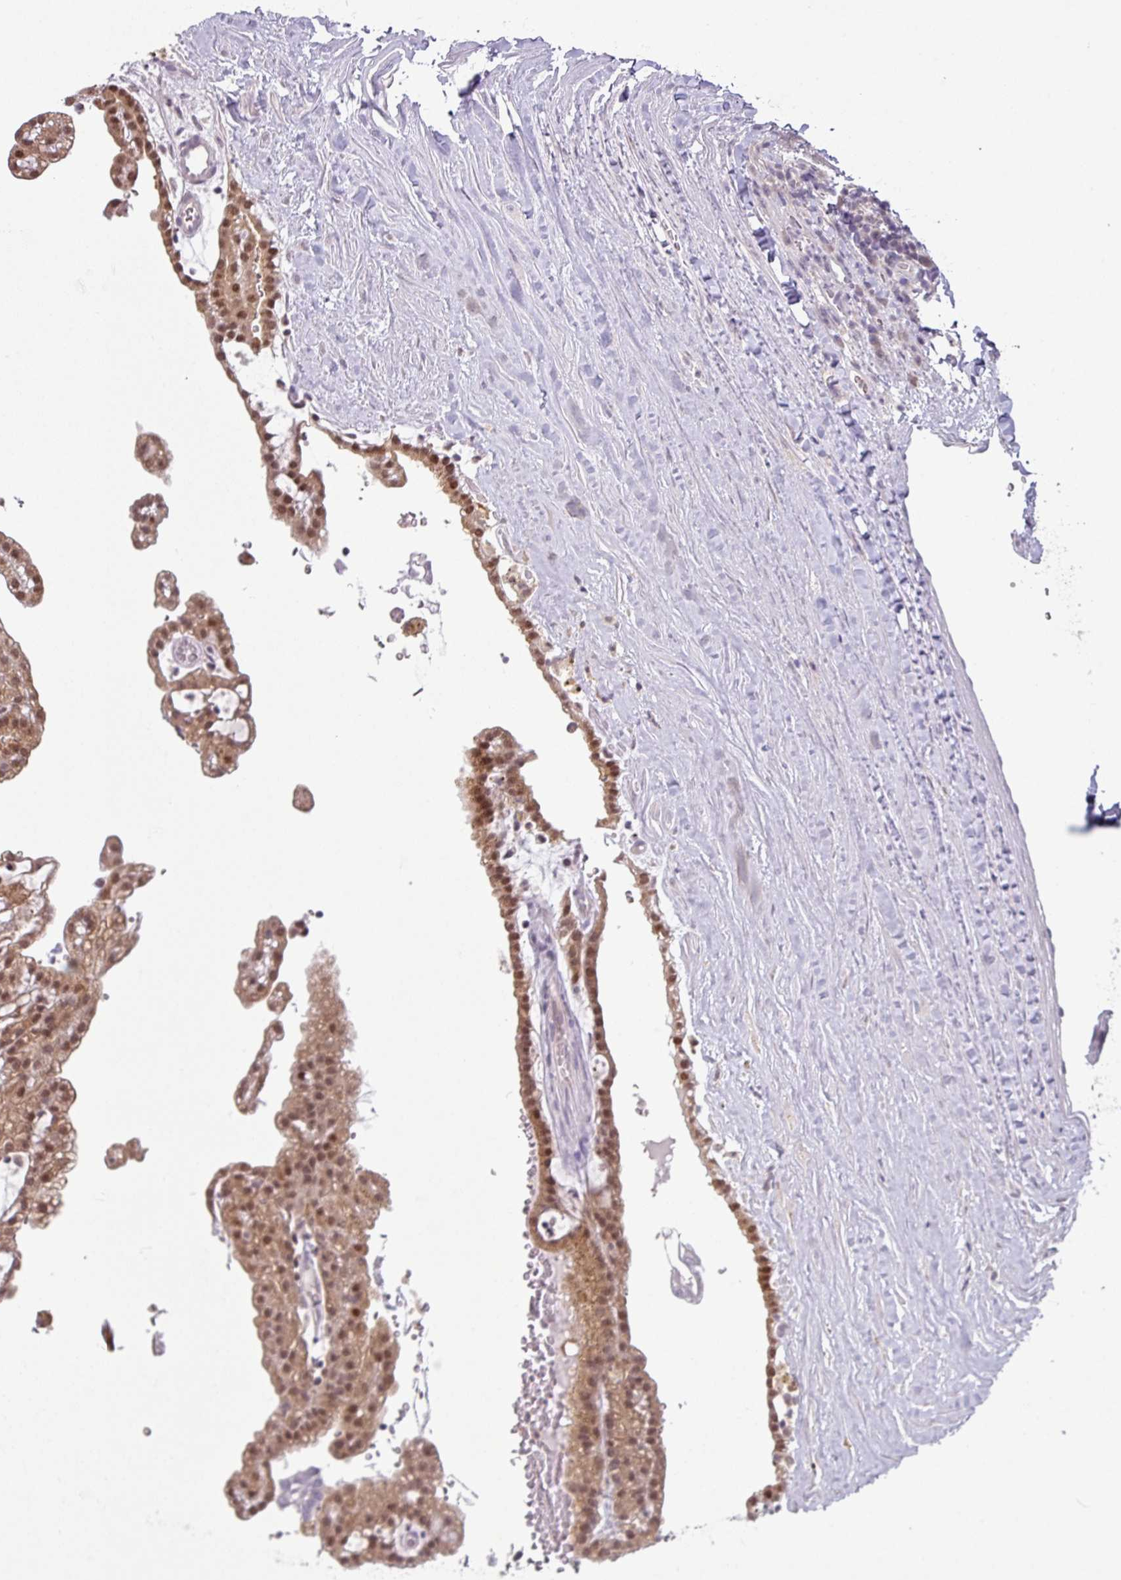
{"staining": {"intensity": "moderate", "quantity": ">75%", "location": "cytoplasmic/membranous,nuclear"}, "tissue": "renal cancer", "cell_type": "Tumor cells", "image_type": "cancer", "snomed": [{"axis": "morphology", "description": "Adenocarcinoma, NOS"}, {"axis": "topography", "description": "Kidney"}], "caption": "High-magnification brightfield microscopy of renal cancer (adenocarcinoma) stained with DAB (brown) and counterstained with hematoxylin (blue). tumor cells exhibit moderate cytoplasmic/membranous and nuclear staining is present in about>75% of cells. The staining was performed using DAB (3,3'-diaminobenzidine) to visualize the protein expression in brown, while the nuclei were stained in blue with hematoxylin (Magnification: 20x).", "gene": "TTLL12", "patient": {"sex": "male", "age": 63}}